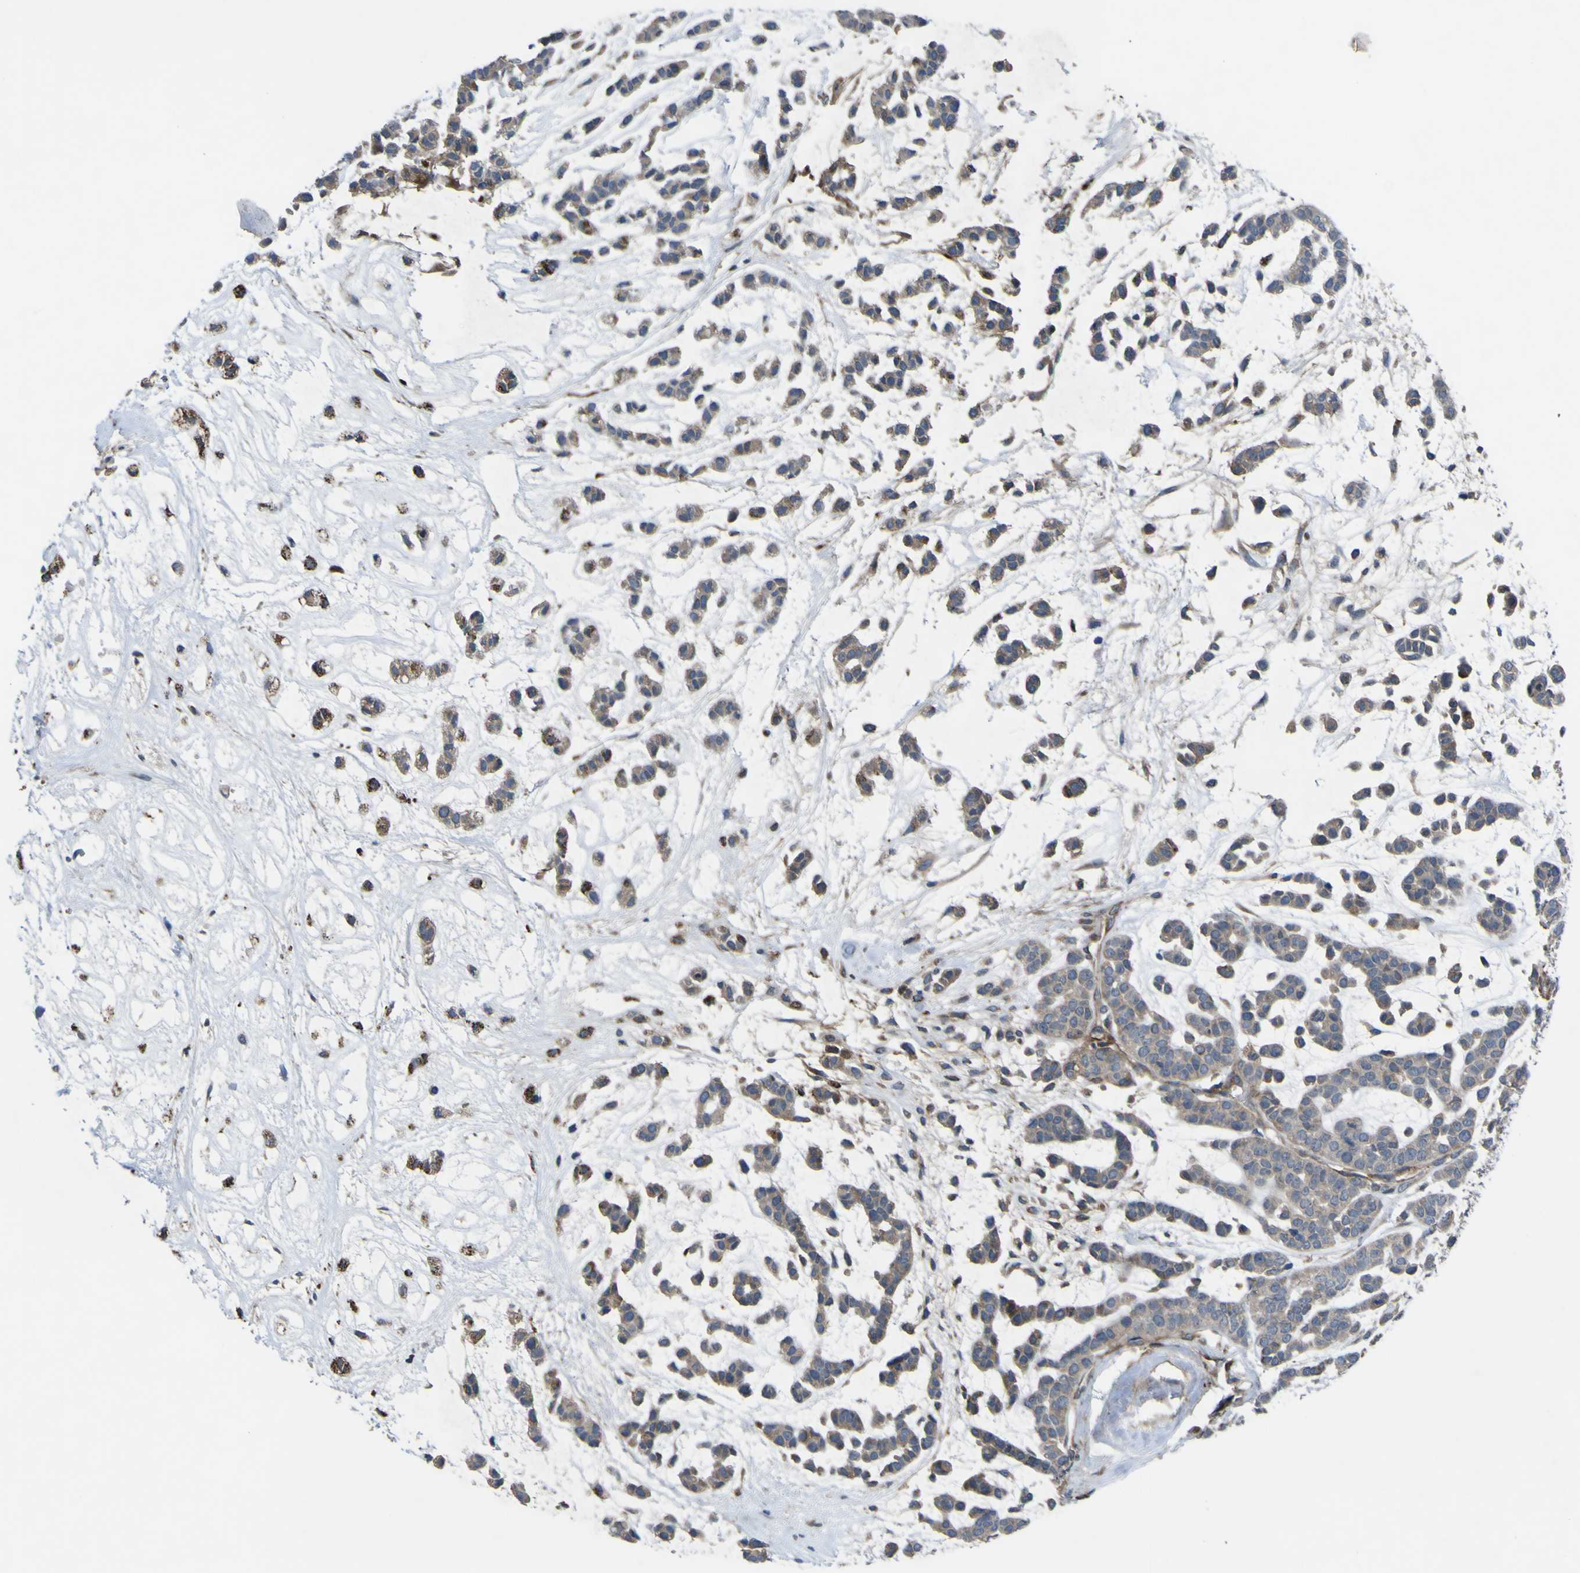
{"staining": {"intensity": "weak", "quantity": ">75%", "location": "cytoplasmic/membranous"}, "tissue": "head and neck cancer", "cell_type": "Tumor cells", "image_type": "cancer", "snomed": [{"axis": "morphology", "description": "Adenocarcinoma, NOS"}, {"axis": "morphology", "description": "Adenoma, NOS"}, {"axis": "topography", "description": "Head-Neck"}], "caption": "A brown stain highlights weak cytoplasmic/membranous staining of a protein in adenoma (head and neck) tumor cells.", "gene": "GPLD1", "patient": {"sex": "female", "age": 55}}